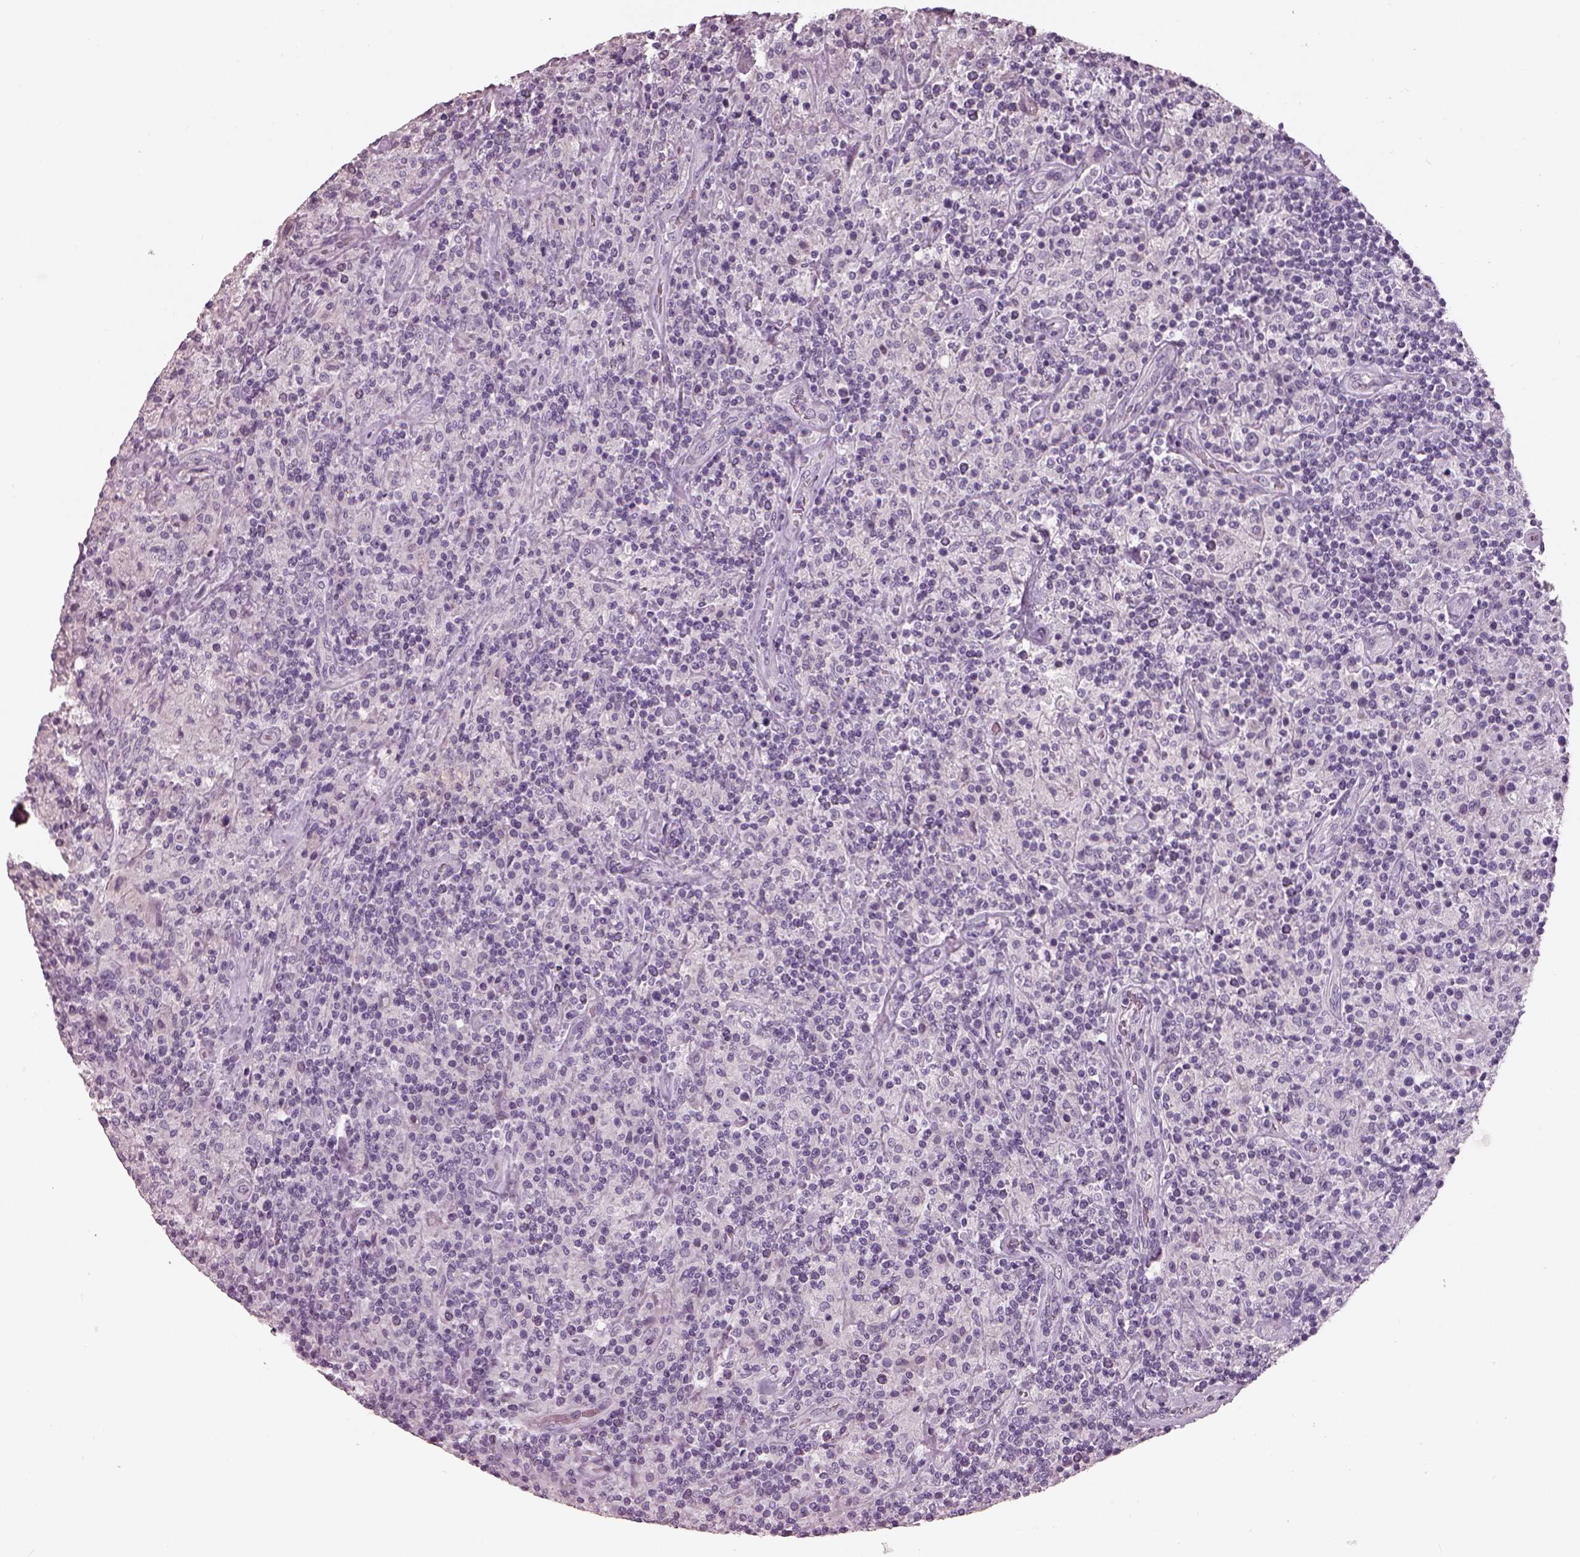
{"staining": {"intensity": "negative", "quantity": "none", "location": "none"}, "tissue": "lymphoma", "cell_type": "Tumor cells", "image_type": "cancer", "snomed": [{"axis": "morphology", "description": "Hodgkin's disease, NOS"}, {"axis": "topography", "description": "Lymph node"}], "caption": "Immunohistochemical staining of Hodgkin's disease displays no significant expression in tumor cells.", "gene": "OPTC", "patient": {"sex": "male", "age": 70}}